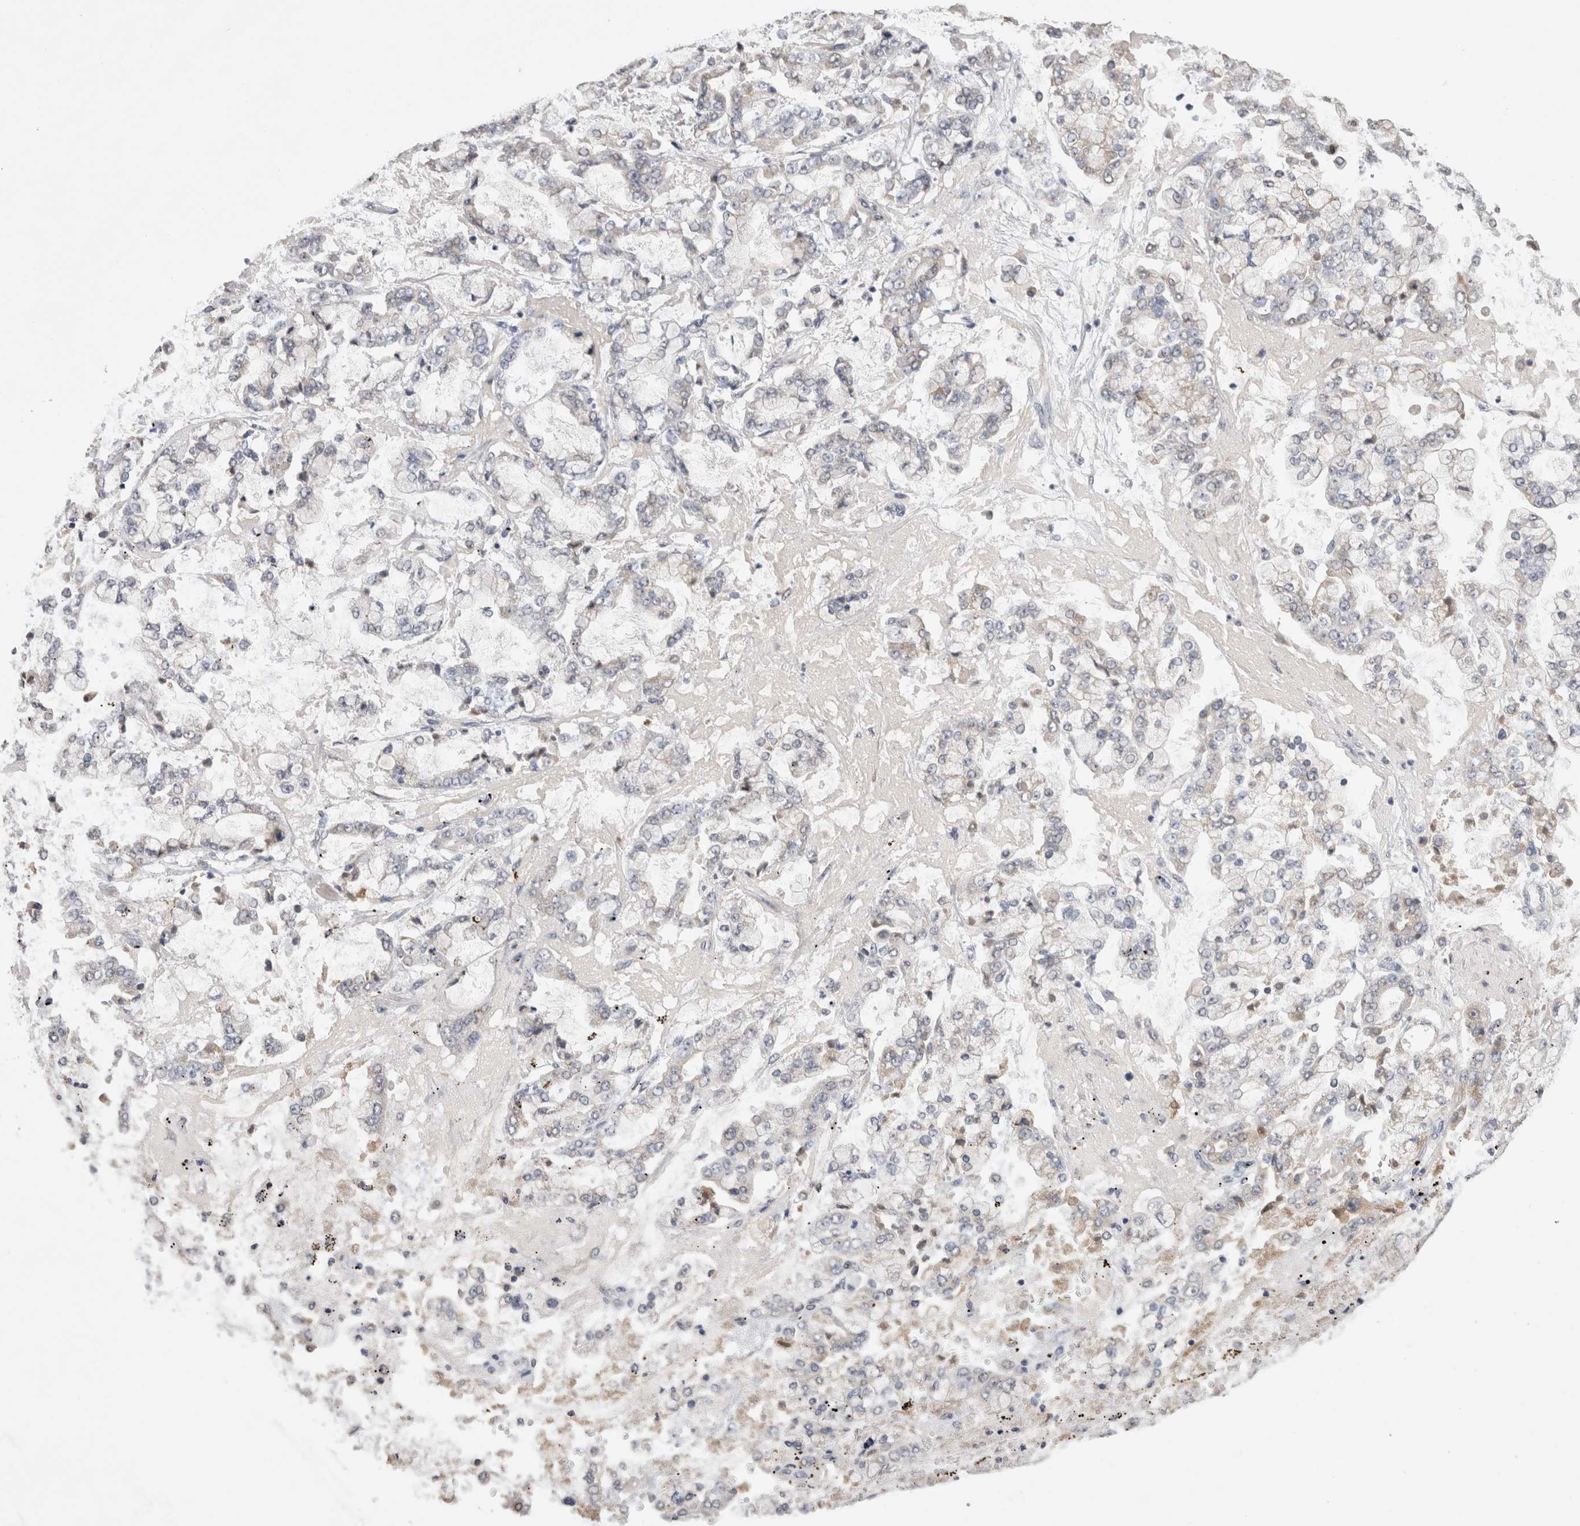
{"staining": {"intensity": "negative", "quantity": "none", "location": "none"}, "tissue": "stomach cancer", "cell_type": "Tumor cells", "image_type": "cancer", "snomed": [{"axis": "morphology", "description": "Adenocarcinoma, NOS"}, {"axis": "topography", "description": "Stomach"}], "caption": "There is no significant staining in tumor cells of stomach adenocarcinoma.", "gene": "NOMO1", "patient": {"sex": "male", "age": 76}}